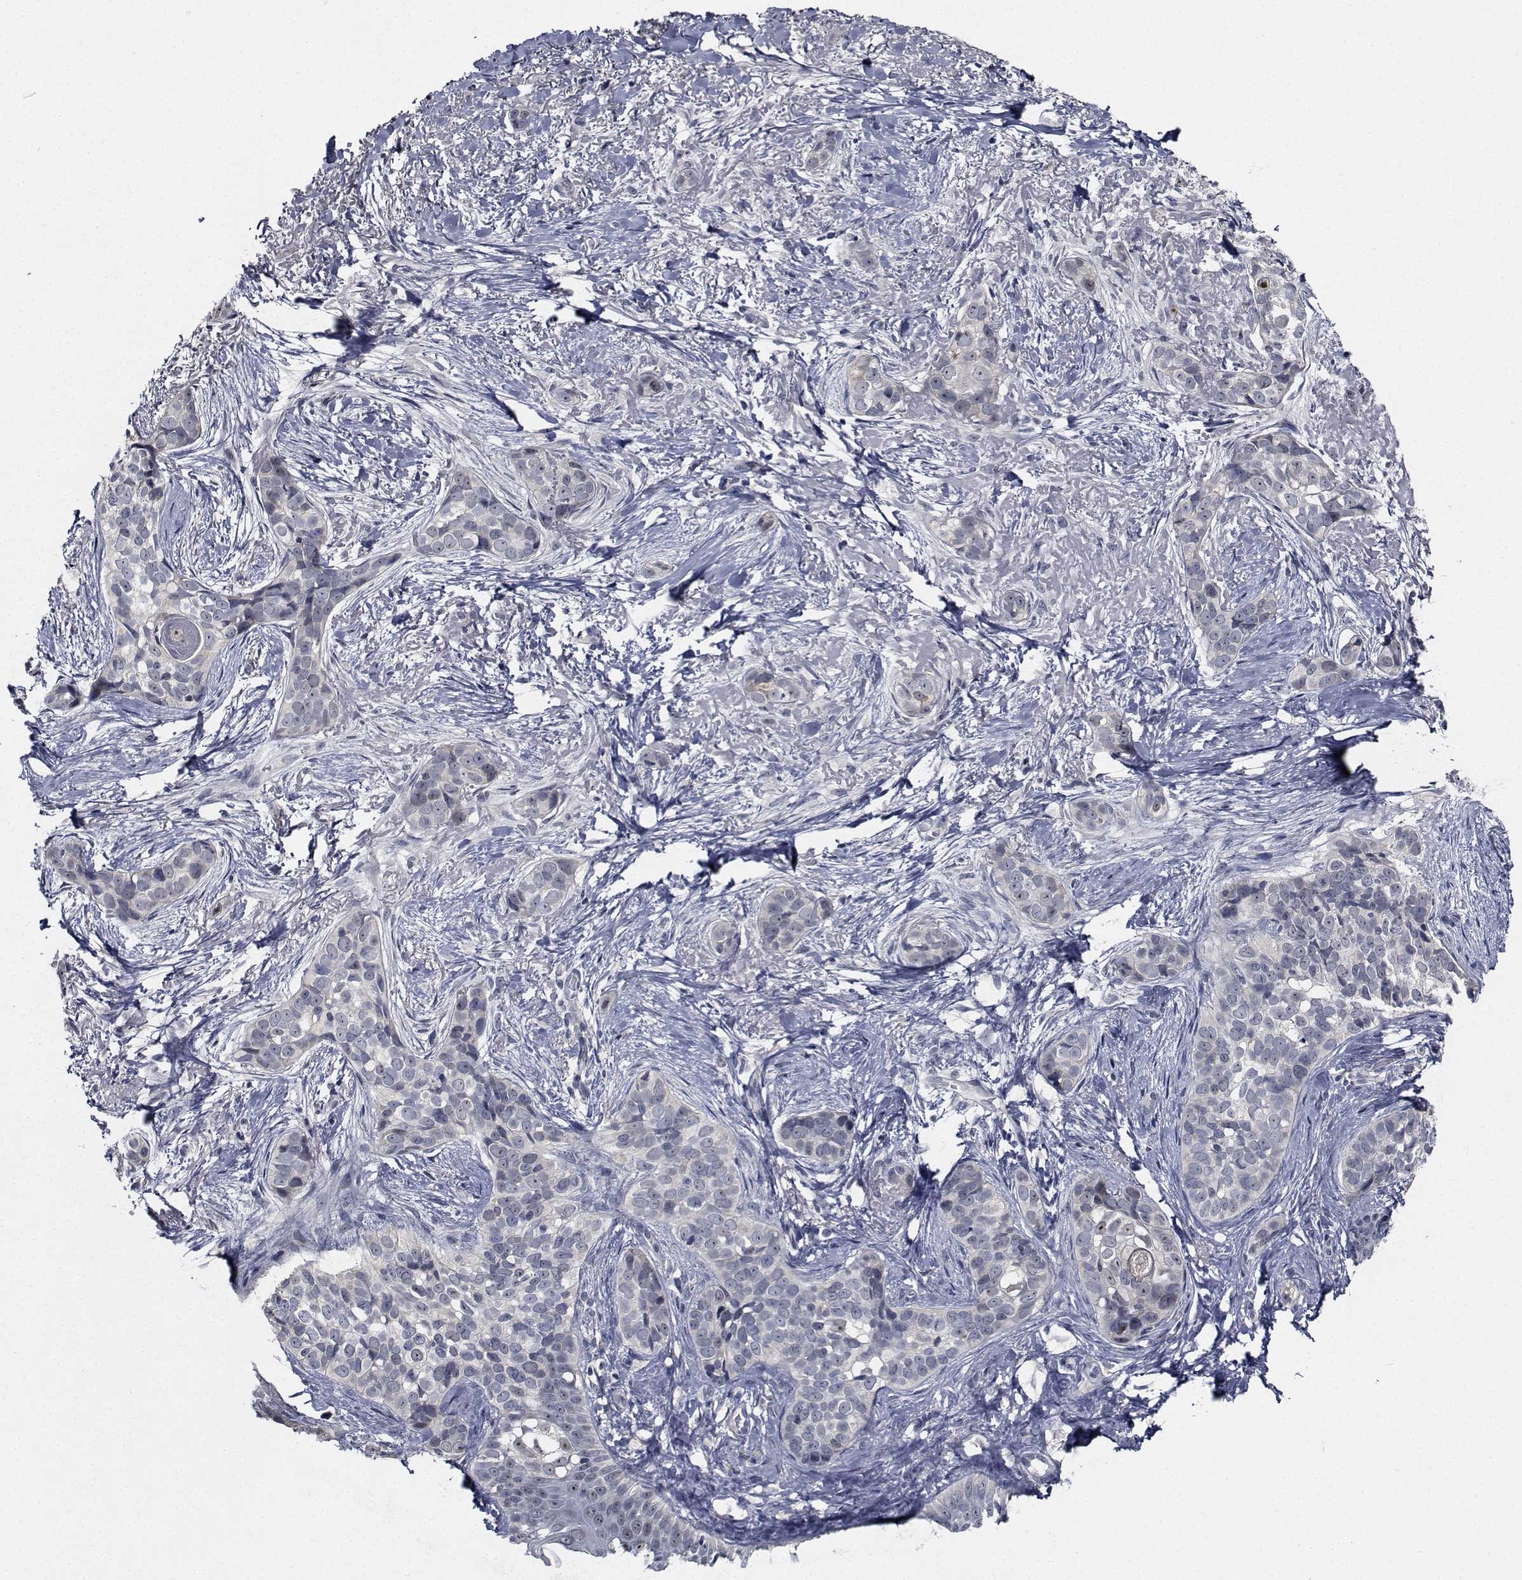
{"staining": {"intensity": "negative", "quantity": "none", "location": "none"}, "tissue": "skin cancer", "cell_type": "Tumor cells", "image_type": "cancer", "snomed": [{"axis": "morphology", "description": "Basal cell carcinoma"}, {"axis": "topography", "description": "Skin"}], "caption": "Tumor cells show no significant protein positivity in basal cell carcinoma (skin).", "gene": "NVL", "patient": {"sex": "male", "age": 87}}